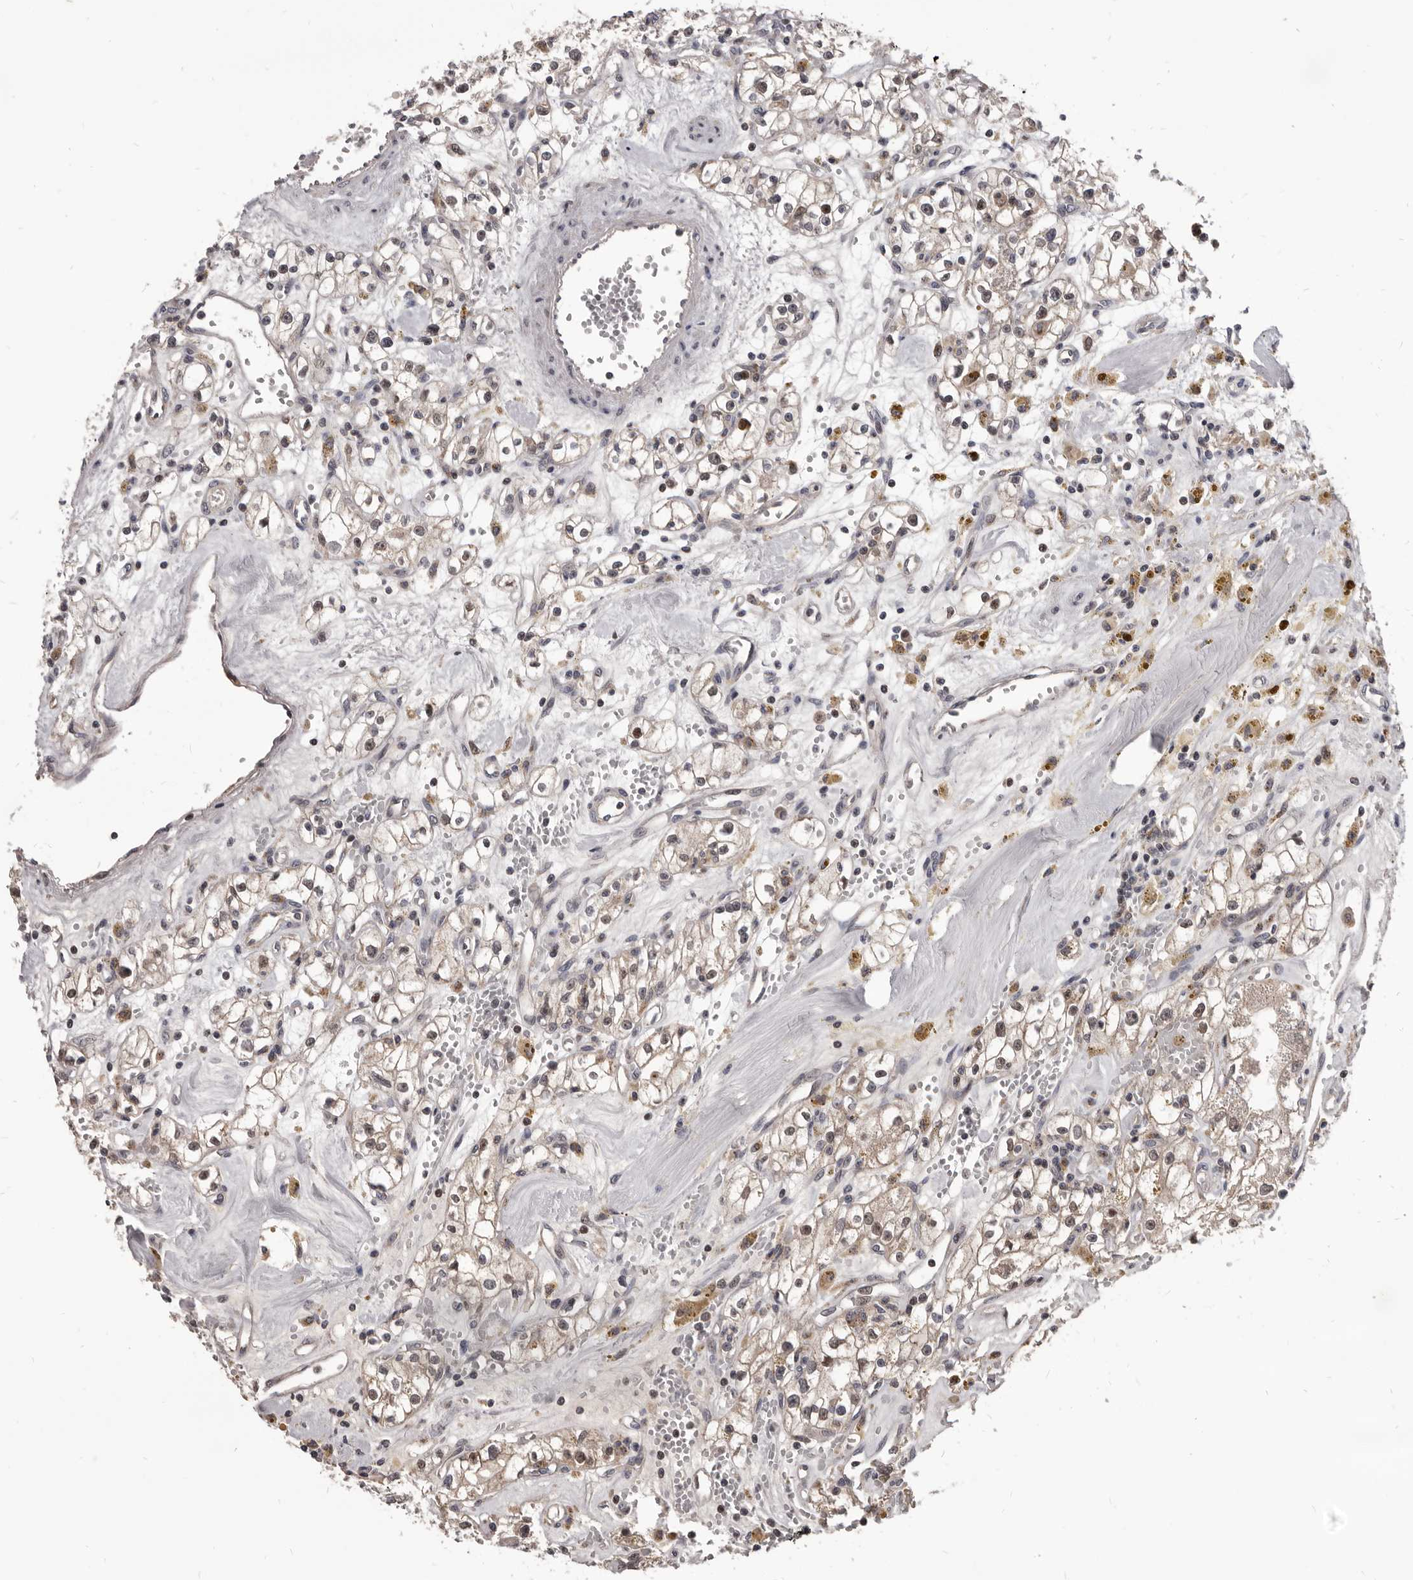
{"staining": {"intensity": "moderate", "quantity": "25%-75%", "location": "cytoplasmic/membranous,nuclear"}, "tissue": "renal cancer", "cell_type": "Tumor cells", "image_type": "cancer", "snomed": [{"axis": "morphology", "description": "Adenocarcinoma, NOS"}, {"axis": "topography", "description": "Kidney"}], "caption": "Immunohistochemistry of adenocarcinoma (renal) shows medium levels of moderate cytoplasmic/membranous and nuclear positivity in approximately 25%-75% of tumor cells.", "gene": "MAP3K14", "patient": {"sex": "male", "age": 56}}